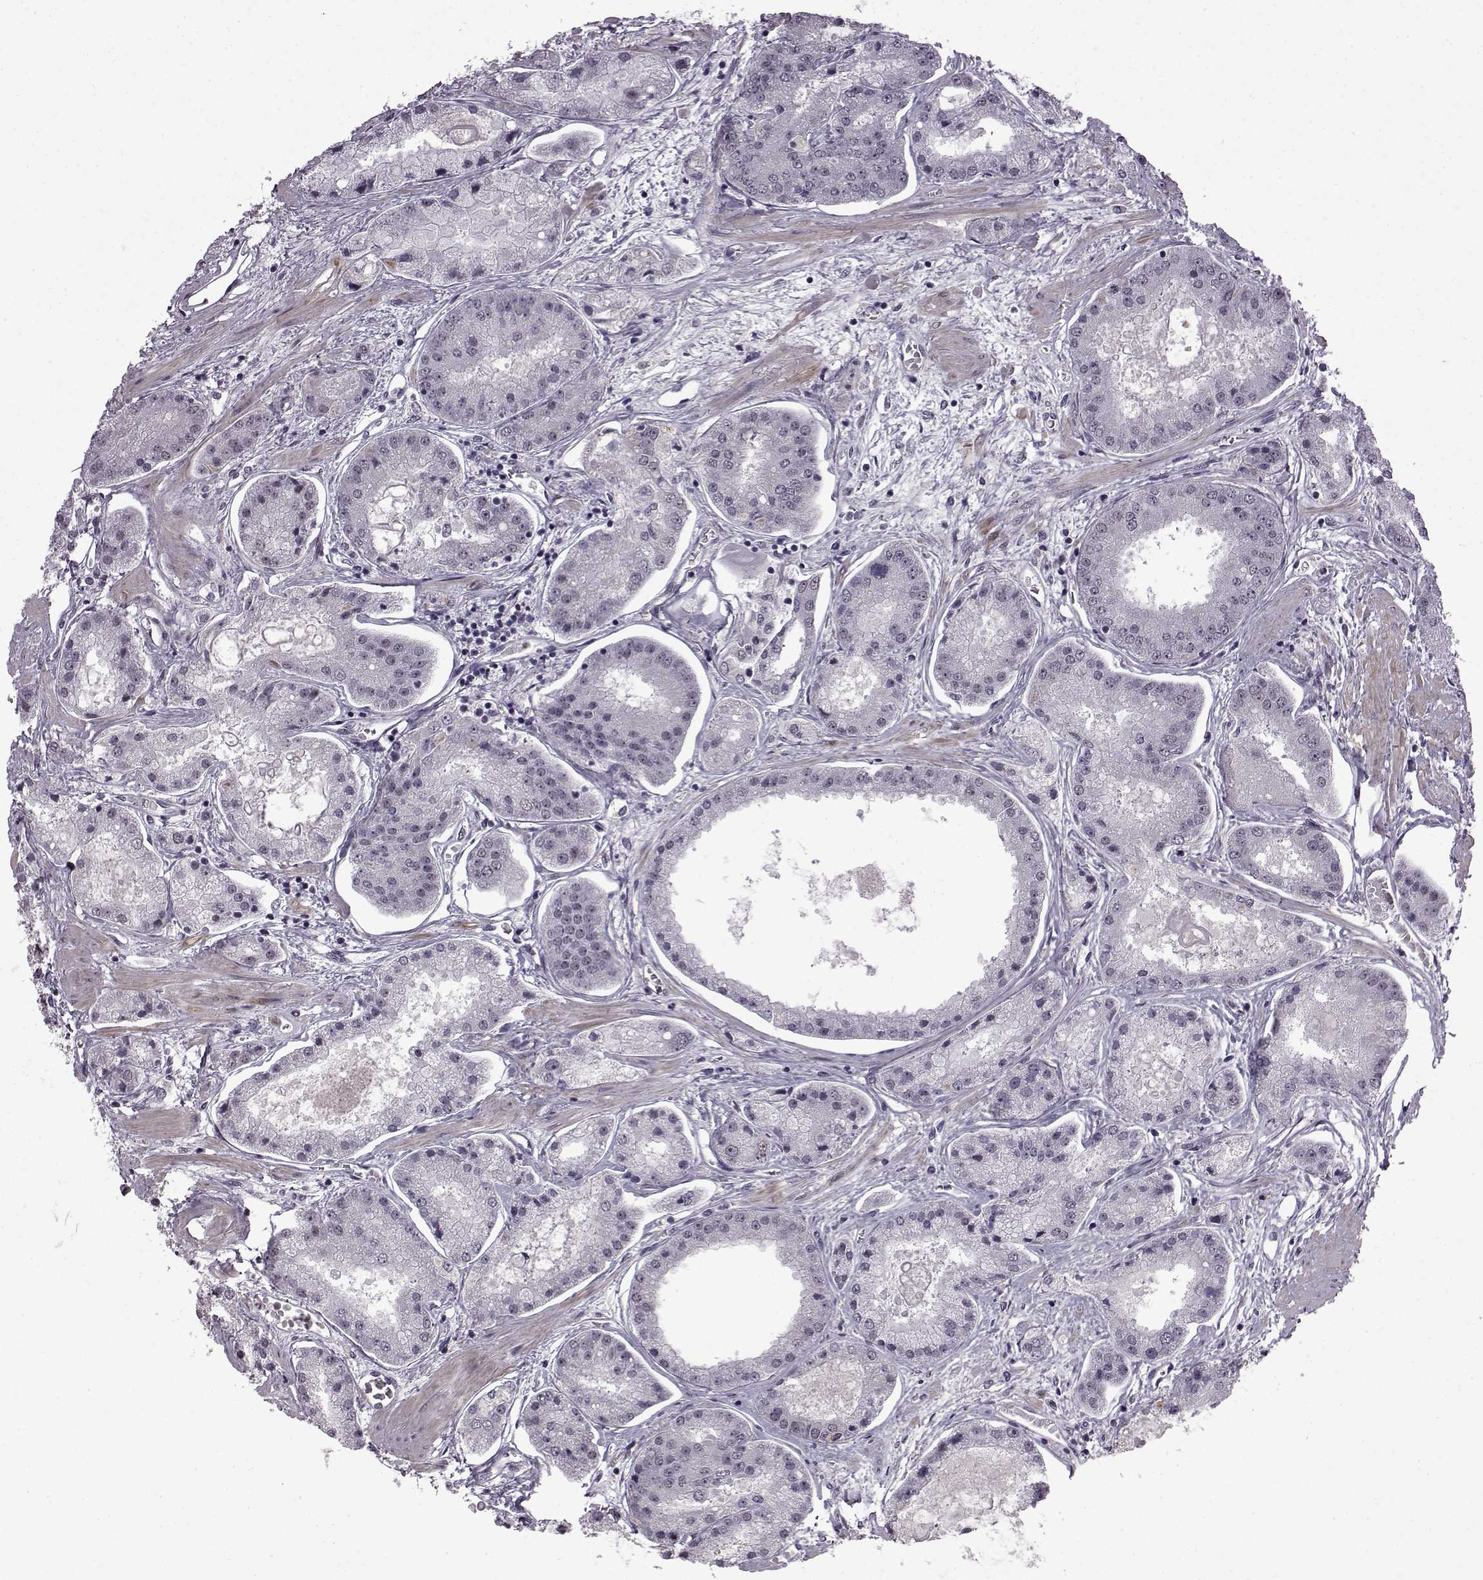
{"staining": {"intensity": "negative", "quantity": "none", "location": "none"}, "tissue": "prostate cancer", "cell_type": "Tumor cells", "image_type": "cancer", "snomed": [{"axis": "morphology", "description": "Adenocarcinoma, High grade"}, {"axis": "topography", "description": "Prostate"}], "caption": "This is an immunohistochemistry (IHC) micrograph of human prostate cancer (adenocarcinoma (high-grade)). There is no positivity in tumor cells.", "gene": "SYNPO2", "patient": {"sex": "male", "age": 67}}